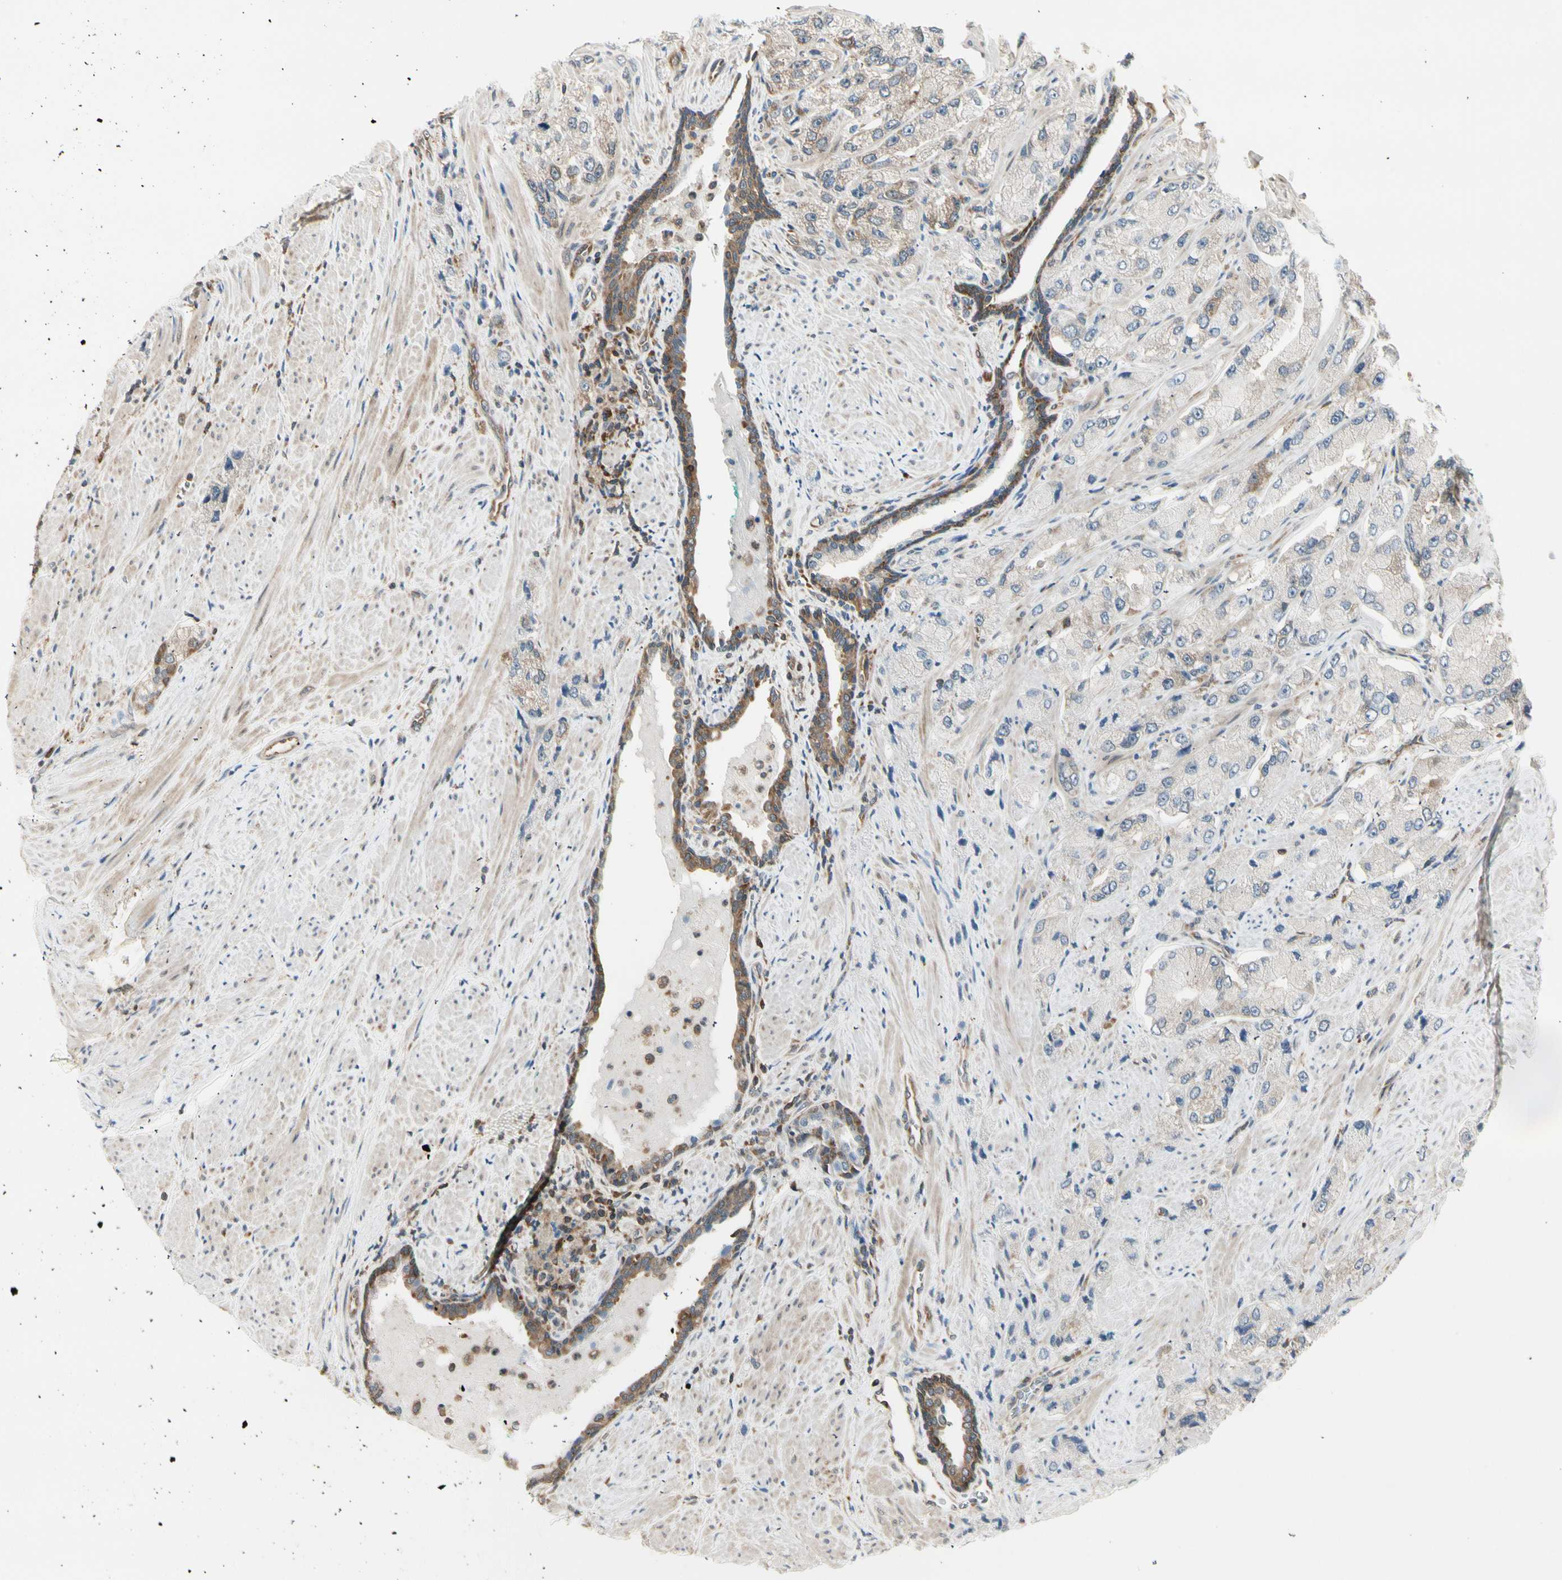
{"staining": {"intensity": "weak", "quantity": "<25%", "location": "cytoplasmic/membranous"}, "tissue": "prostate cancer", "cell_type": "Tumor cells", "image_type": "cancer", "snomed": [{"axis": "morphology", "description": "Adenocarcinoma, High grade"}, {"axis": "topography", "description": "Prostate"}], "caption": "There is no significant expression in tumor cells of prostate adenocarcinoma (high-grade).", "gene": "OXSR1", "patient": {"sex": "male", "age": 58}}